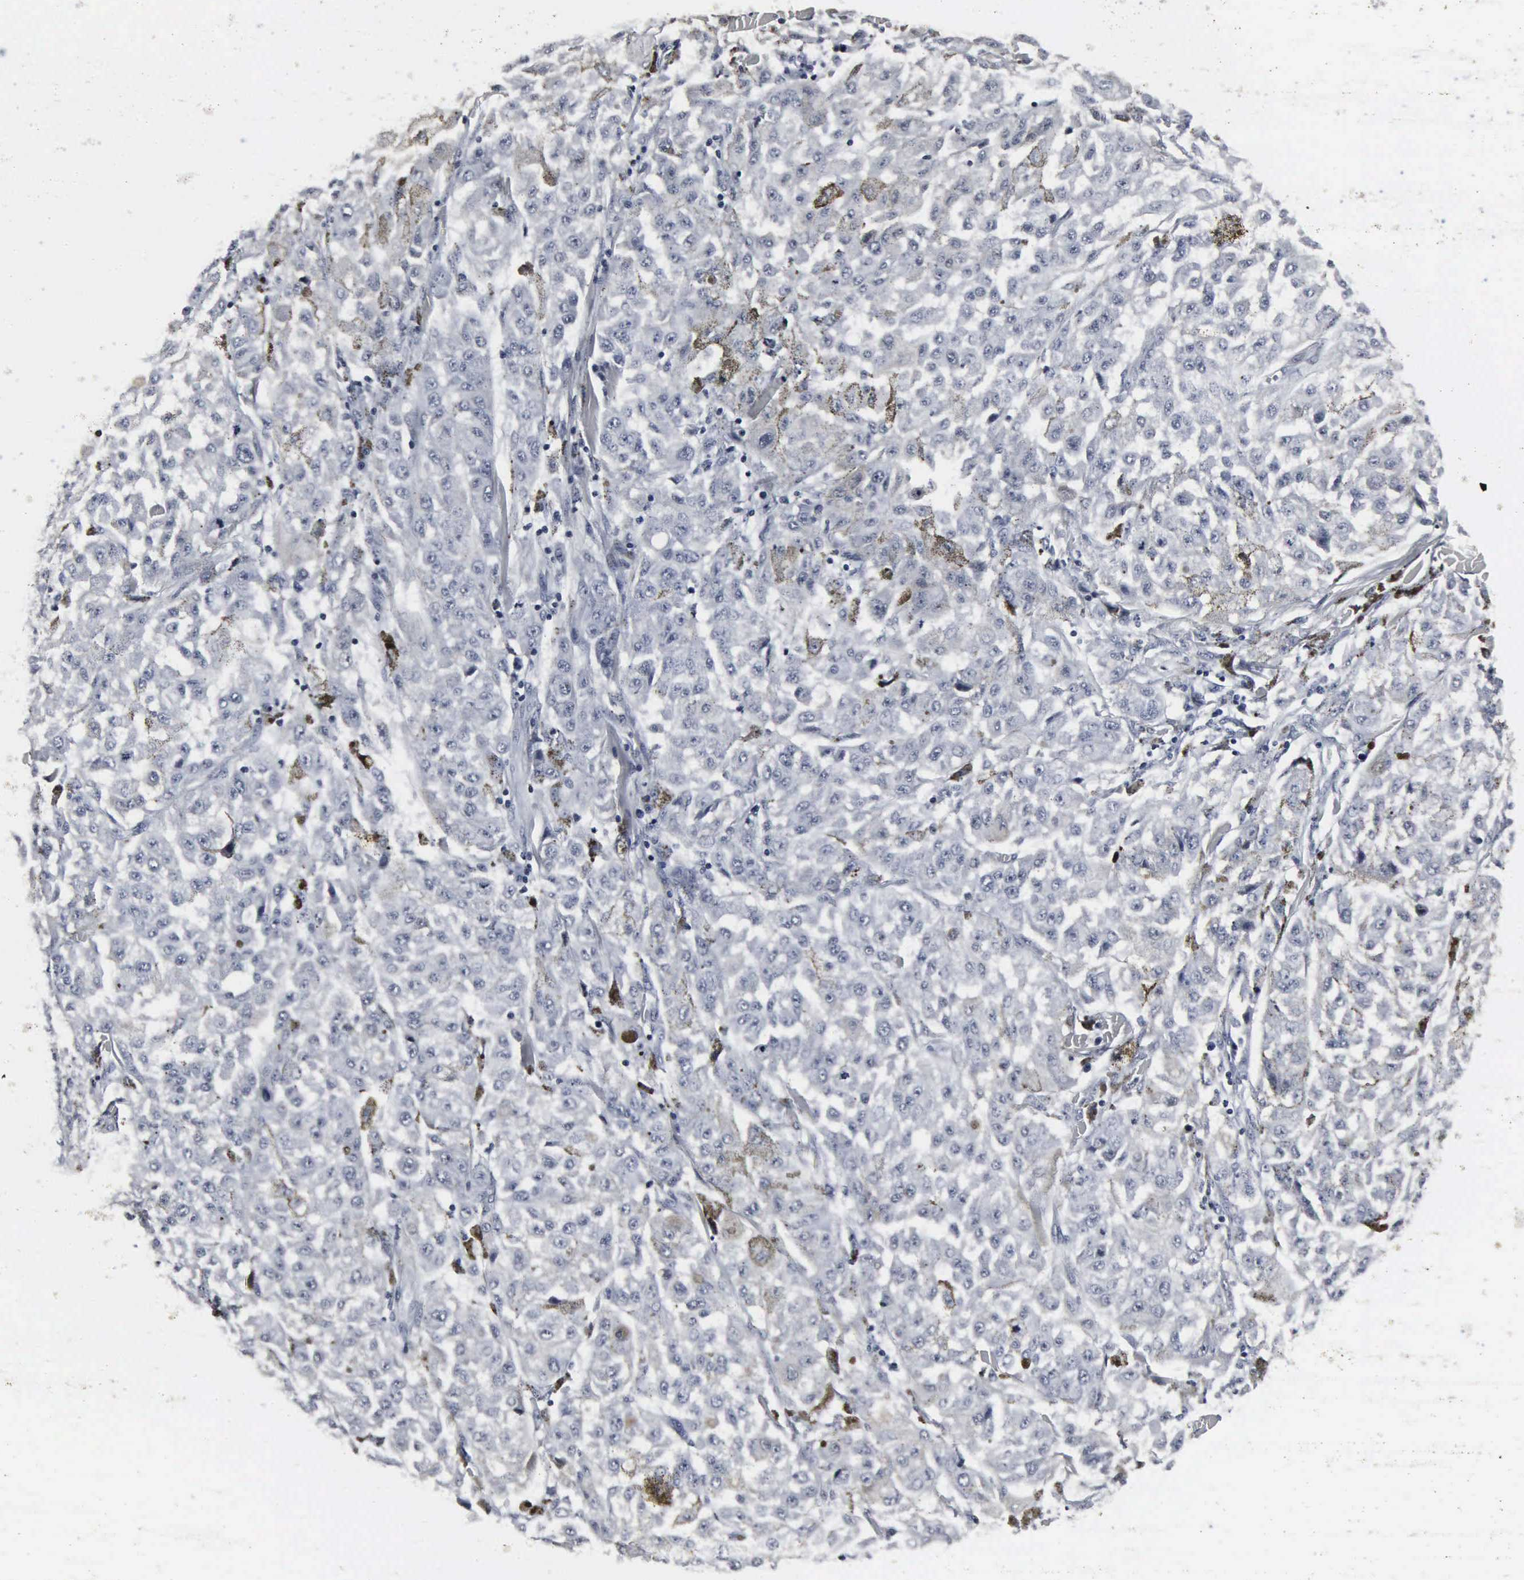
{"staining": {"intensity": "negative", "quantity": "none", "location": "none"}, "tissue": "melanoma", "cell_type": "Tumor cells", "image_type": "cancer", "snomed": [{"axis": "morphology", "description": "Malignant melanoma, NOS"}, {"axis": "topography", "description": "Skin"}], "caption": "Image shows no protein staining in tumor cells of melanoma tissue. The staining was performed using DAB (3,3'-diaminobenzidine) to visualize the protein expression in brown, while the nuclei were stained in blue with hematoxylin (Magnification: 20x).", "gene": "DGCR2", "patient": {"sex": "female", "age": 64}}